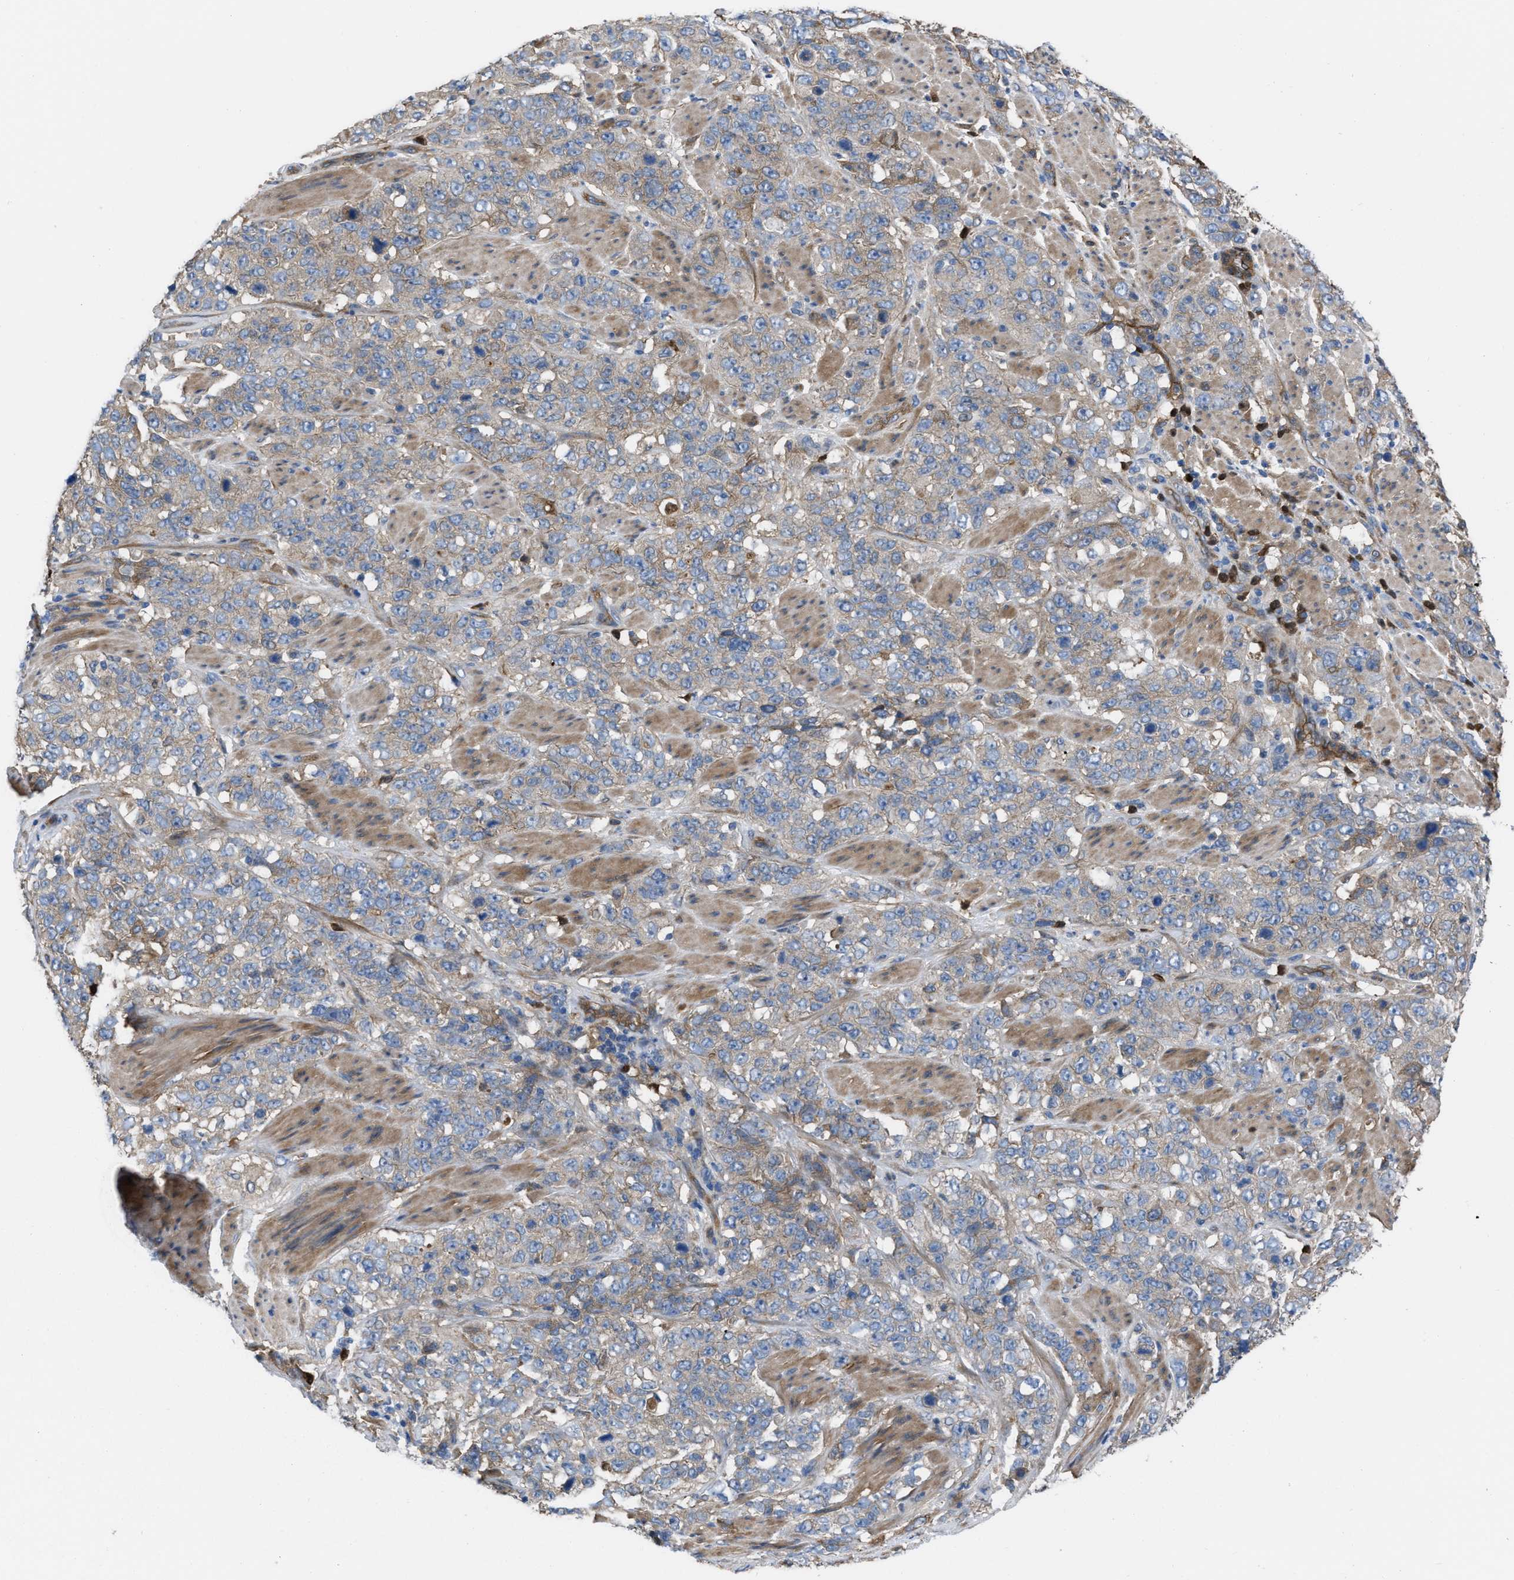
{"staining": {"intensity": "weak", "quantity": "25%-75%", "location": "cytoplasmic/membranous"}, "tissue": "stomach cancer", "cell_type": "Tumor cells", "image_type": "cancer", "snomed": [{"axis": "morphology", "description": "Adenocarcinoma, NOS"}, {"axis": "topography", "description": "Stomach"}], "caption": "This is a photomicrograph of IHC staining of stomach adenocarcinoma, which shows weak positivity in the cytoplasmic/membranous of tumor cells.", "gene": "TRIOBP", "patient": {"sex": "male", "age": 48}}